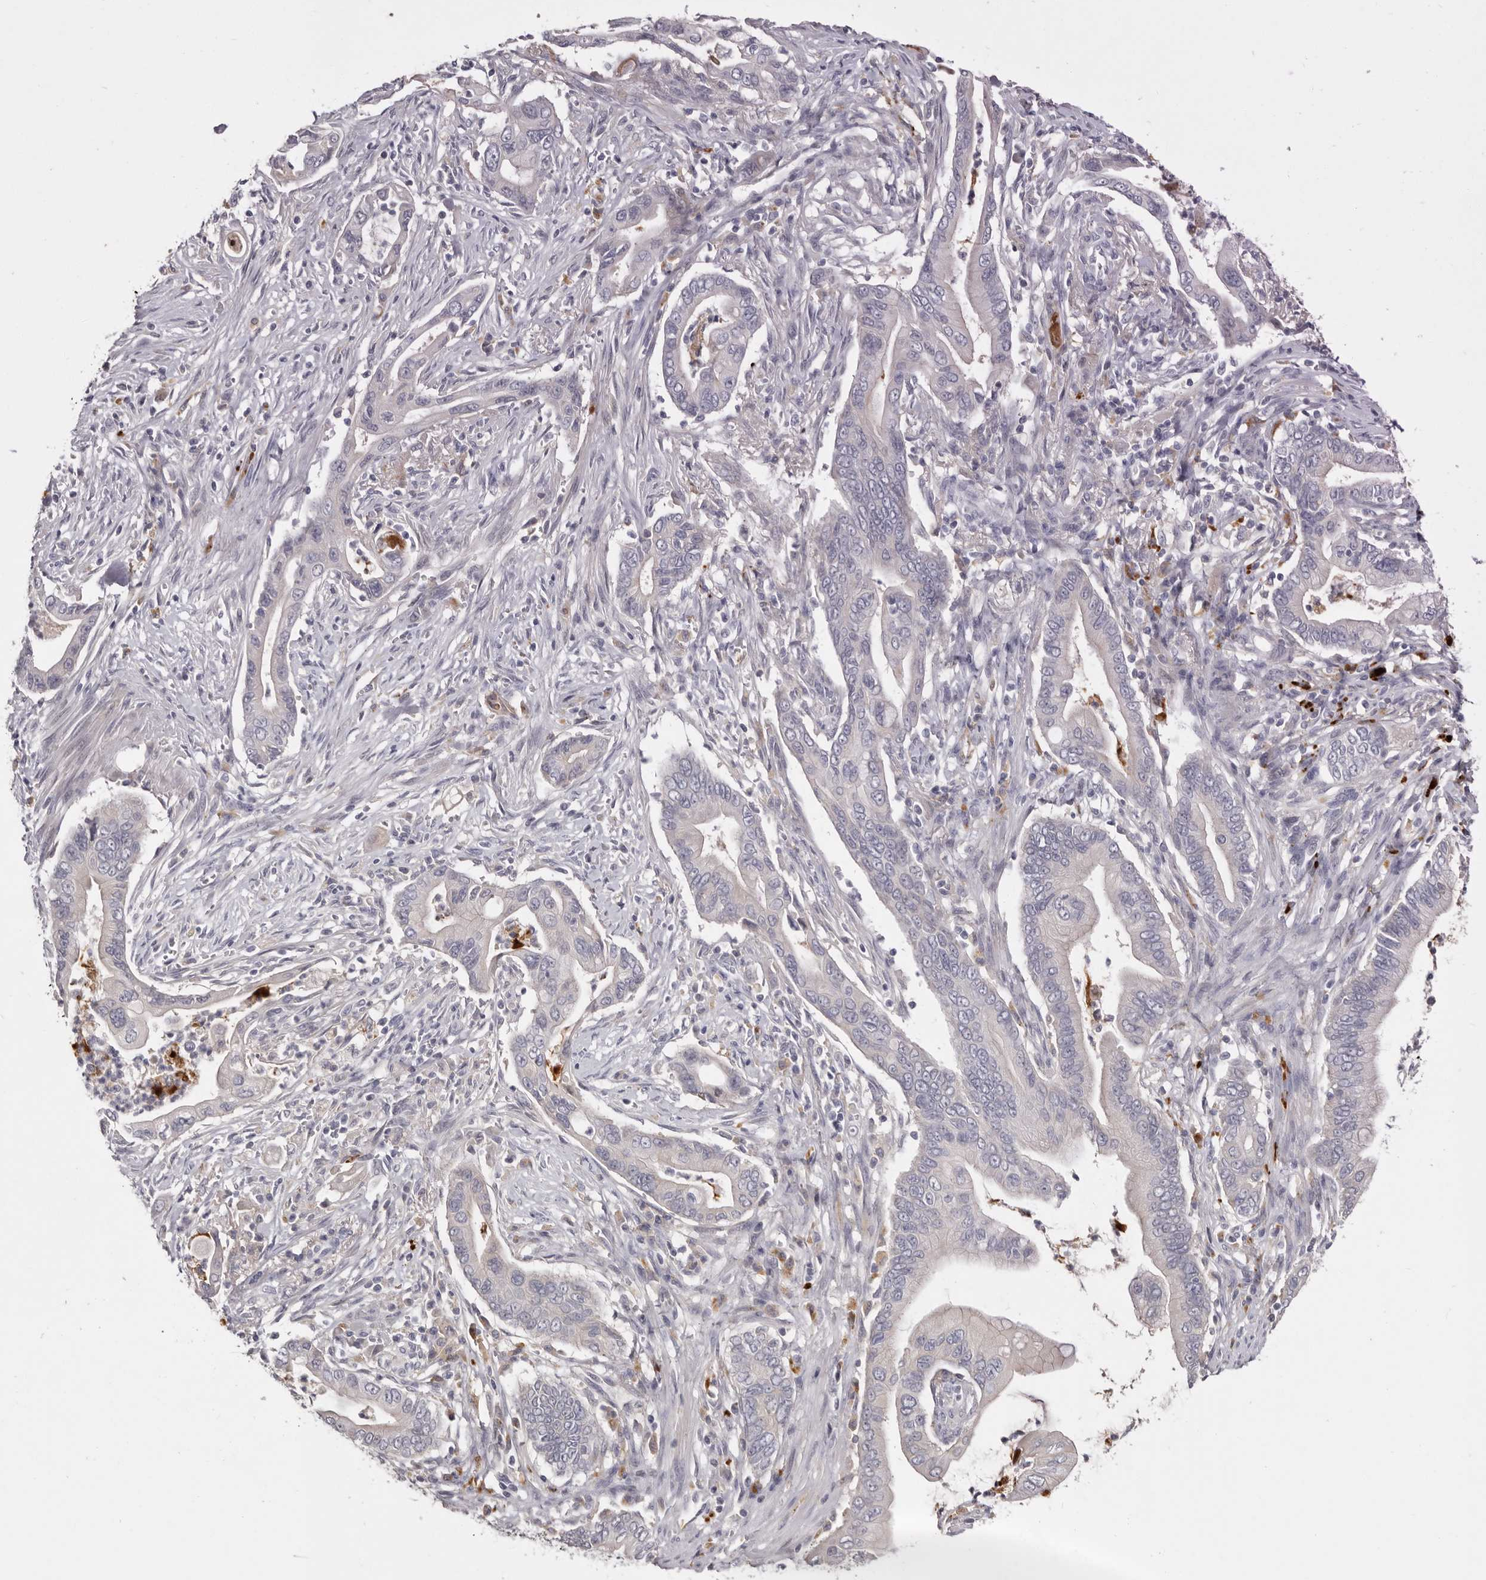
{"staining": {"intensity": "negative", "quantity": "none", "location": "none"}, "tissue": "pancreatic cancer", "cell_type": "Tumor cells", "image_type": "cancer", "snomed": [{"axis": "morphology", "description": "Adenocarcinoma, NOS"}, {"axis": "topography", "description": "Pancreas"}], "caption": "High power microscopy photomicrograph of an immunohistochemistry image of pancreatic adenocarcinoma, revealing no significant positivity in tumor cells. (DAB immunohistochemistry, high magnification).", "gene": "KLHL38", "patient": {"sex": "male", "age": 78}}